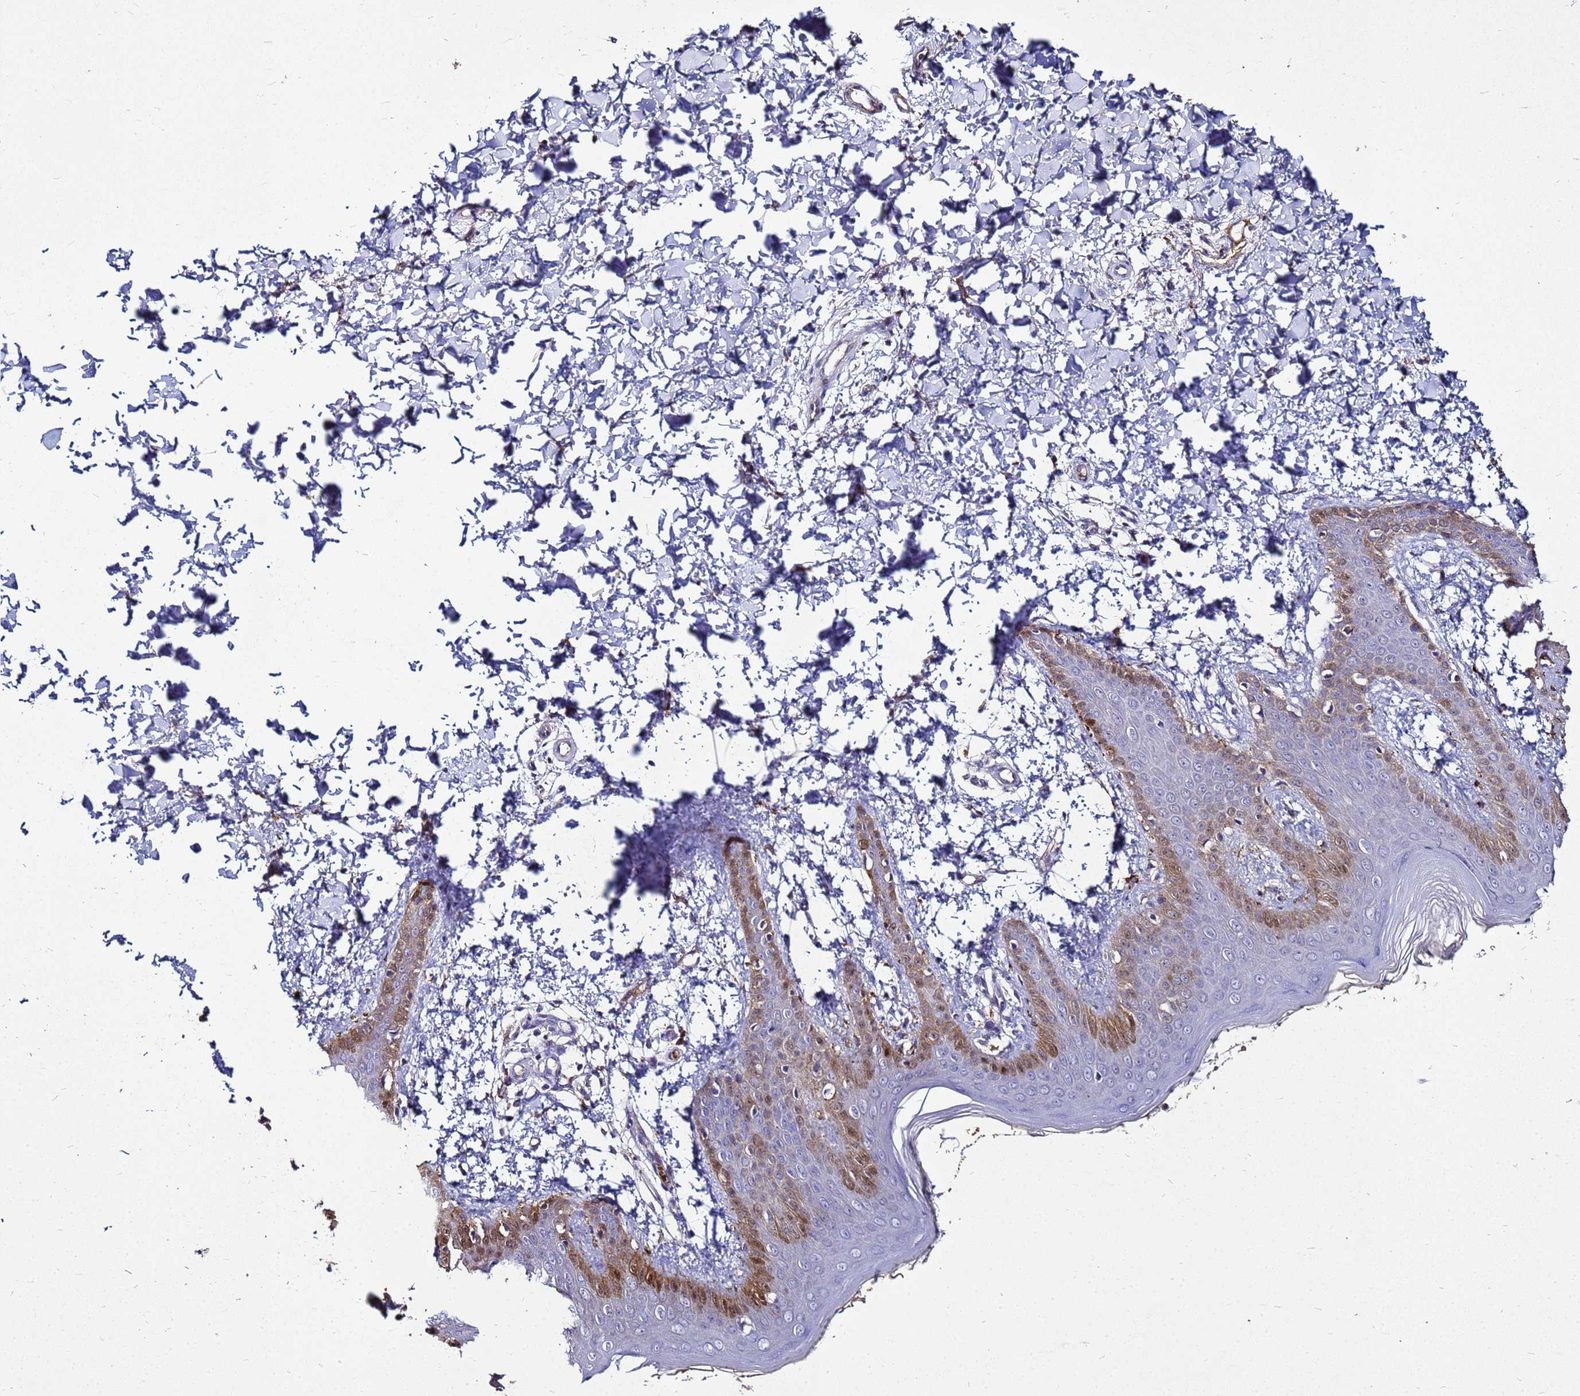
{"staining": {"intensity": "negative", "quantity": "none", "location": "none"}, "tissue": "skin", "cell_type": "Fibroblasts", "image_type": "normal", "snomed": [{"axis": "morphology", "description": "Normal tissue, NOS"}, {"axis": "topography", "description": "Skin"}], "caption": "Immunohistochemistry (IHC) micrograph of normal skin: human skin stained with DAB reveals no significant protein staining in fibroblasts.", "gene": "S100A2", "patient": {"sex": "male", "age": 36}}